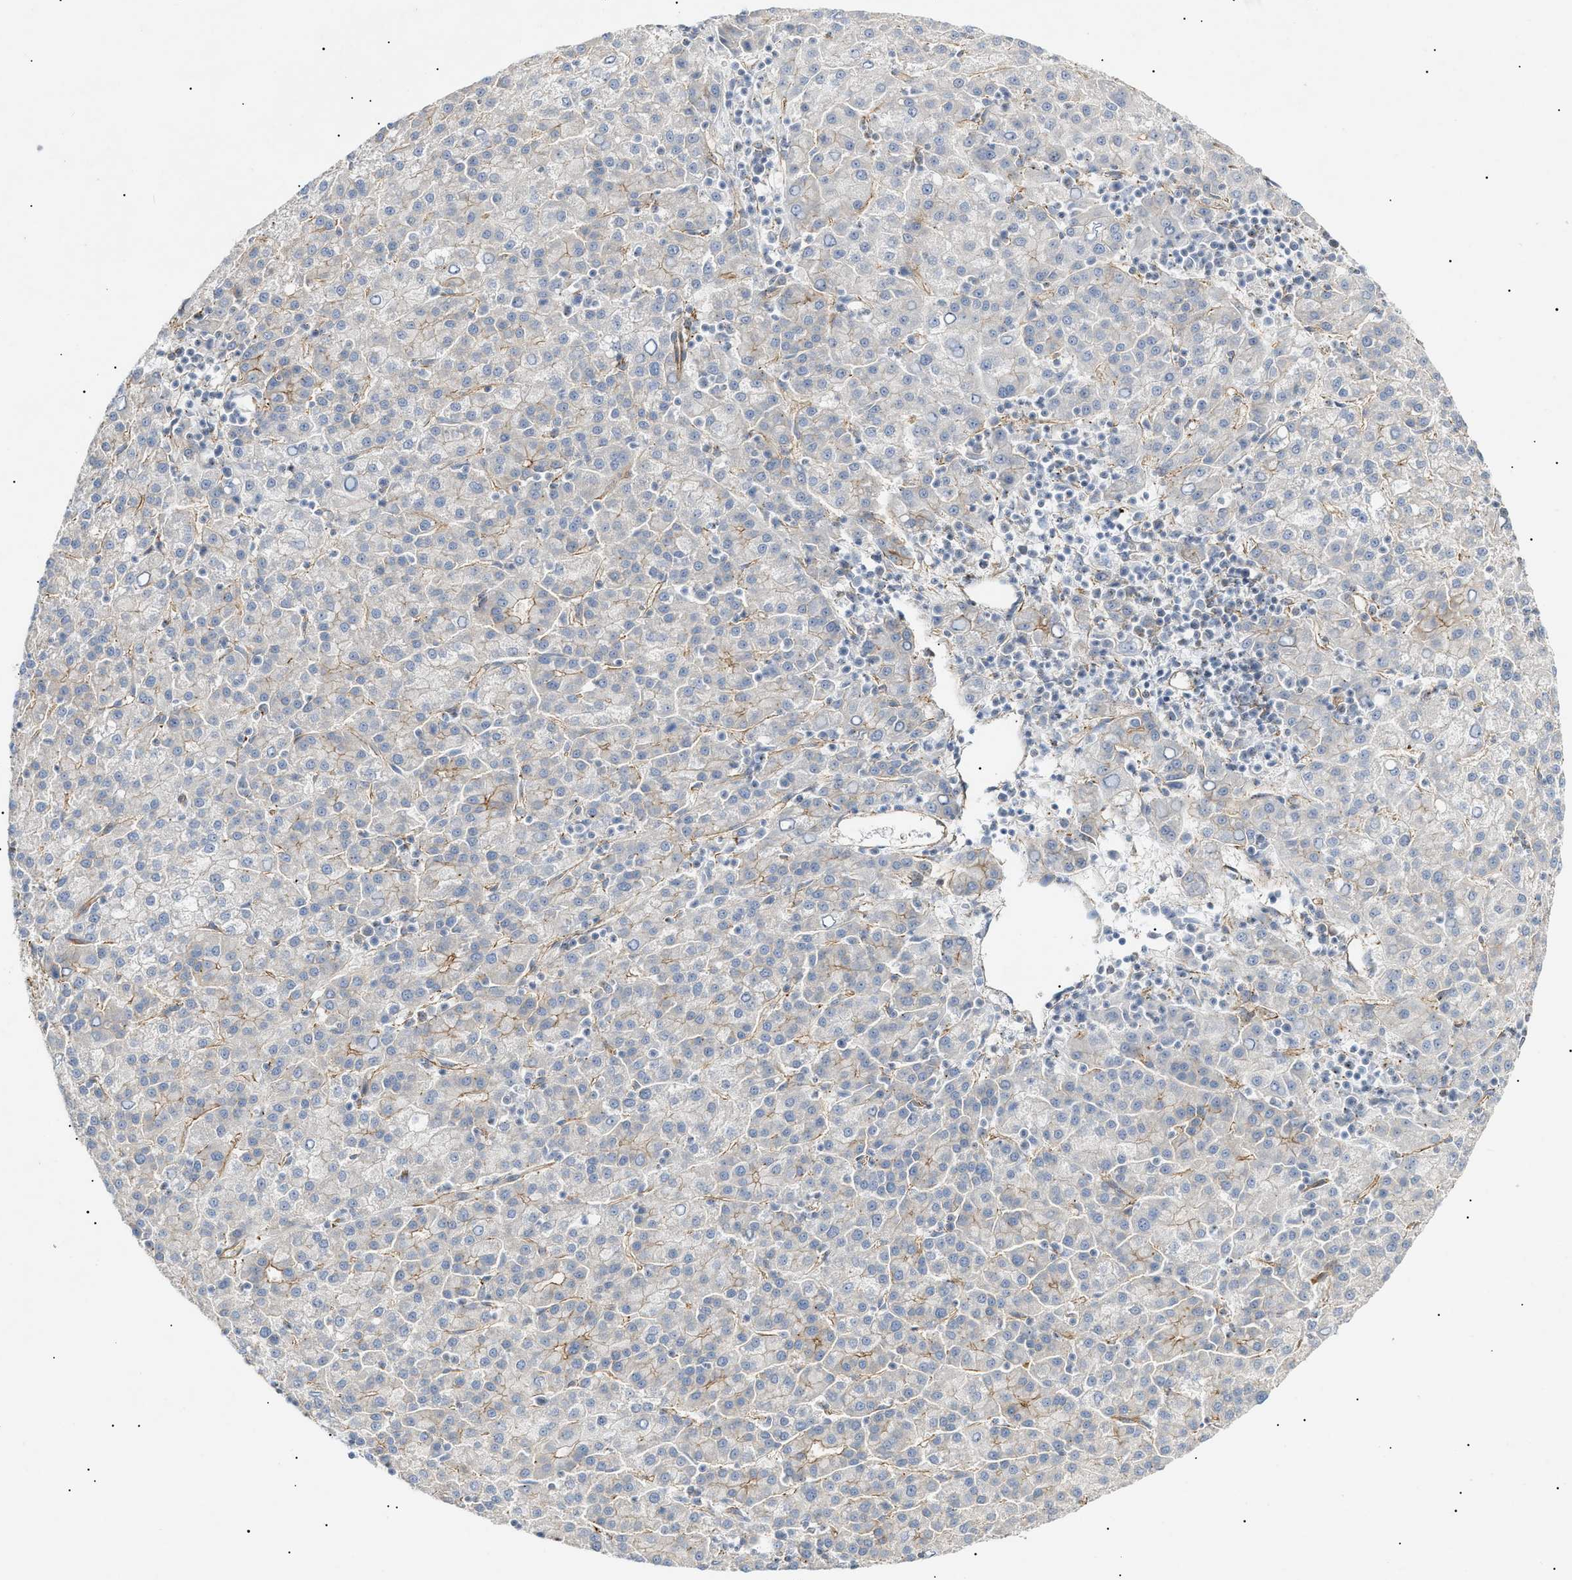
{"staining": {"intensity": "weak", "quantity": "<25%", "location": "cytoplasmic/membranous"}, "tissue": "liver cancer", "cell_type": "Tumor cells", "image_type": "cancer", "snomed": [{"axis": "morphology", "description": "Carcinoma, Hepatocellular, NOS"}, {"axis": "topography", "description": "Liver"}], "caption": "Immunohistochemistry micrograph of neoplastic tissue: liver cancer stained with DAB (3,3'-diaminobenzidine) exhibits no significant protein staining in tumor cells.", "gene": "ZFHX2", "patient": {"sex": "female", "age": 58}}